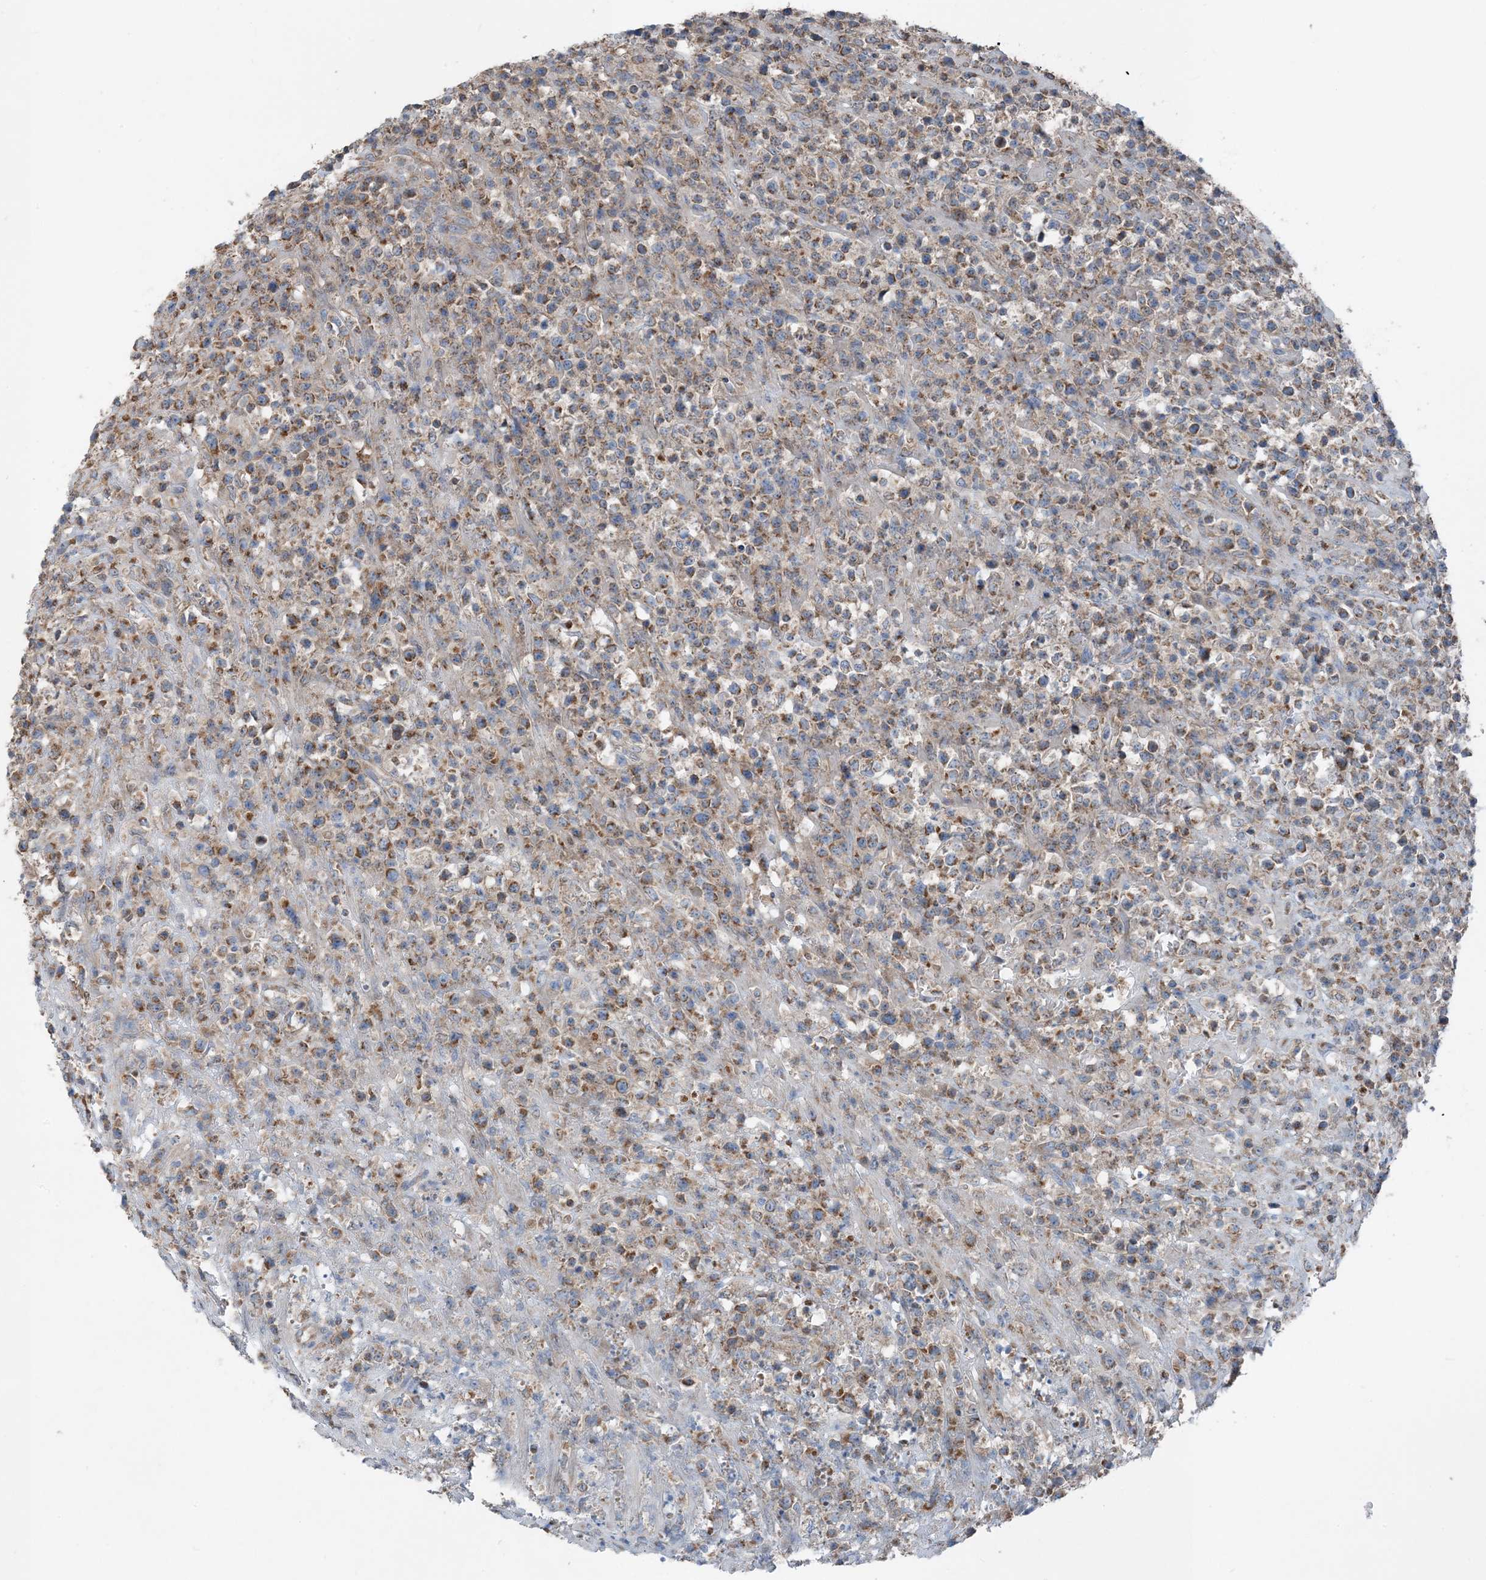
{"staining": {"intensity": "moderate", "quantity": ">75%", "location": "cytoplasmic/membranous"}, "tissue": "lymphoma", "cell_type": "Tumor cells", "image_type": "cancer", "snomed": [{"axis": "morphology", "description": "Malignant lymphoma, non-Hodgkin's type, High grade"}, {"axis": "topography", "description": "Colon"}], "caption": "About >75% of tumor cells in malignant lymphoma, non-Hodgkin's type (high-grade) display moderate cytoplasmic/membranous protein staining as visualized by brown immunohistochemical staining.", "gene": "DHX30", "patient": {"sex": "female", "age": 53}}